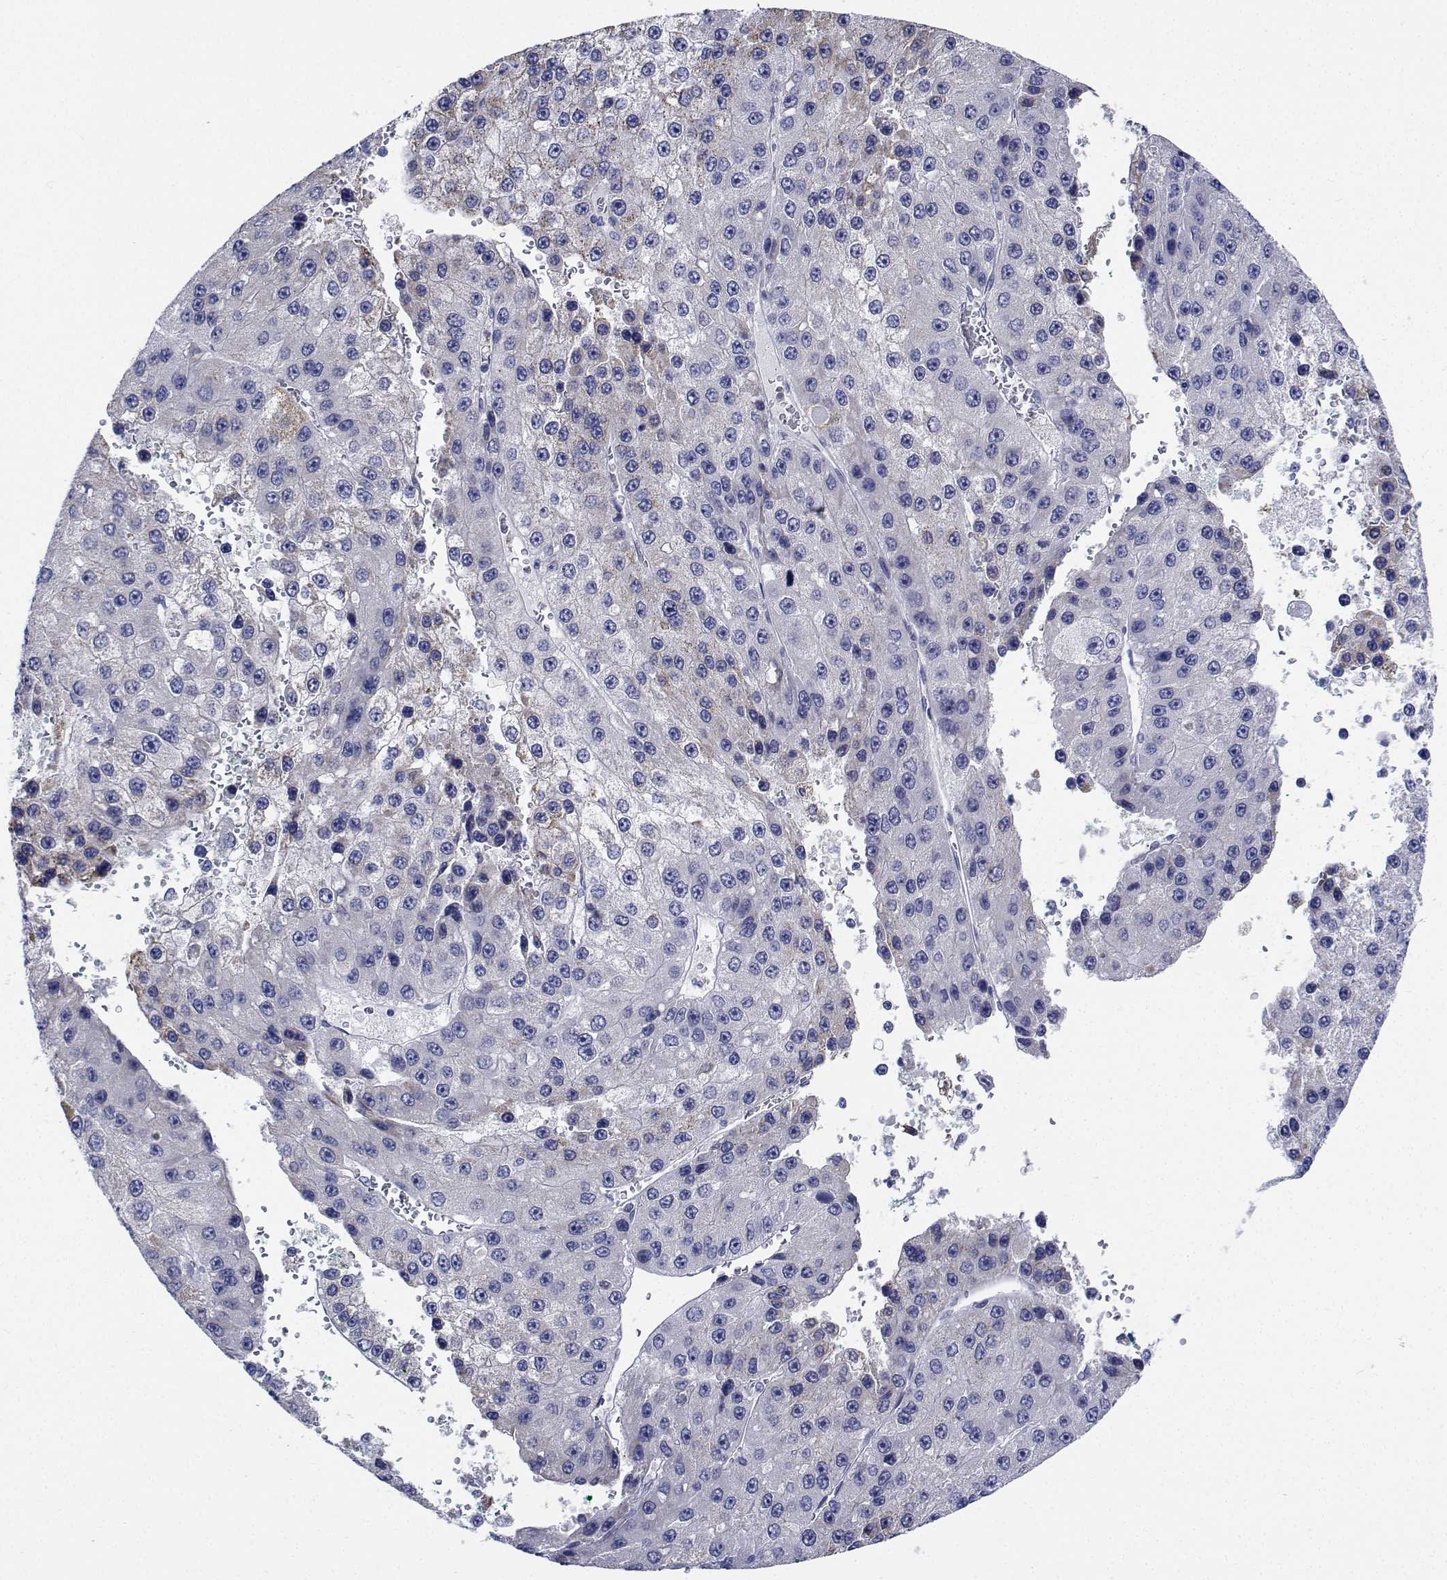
{"staining": {"intensity": "negative", "quantity": "none", "location": "none"}, "tissue": "liver cancer", "cell_type": "Tumor cells", "image_type": "cancer", "snomed": [{"axis": "morphology", "description": "Carcinoma, Hepatocellular, NOS"}, {"axis": "topography", "description": "Liver"}], "caption": "A photomicrograph of human liver cancer is negative for staining in tumor cells.", "gene": "CDHR3", "patient": {"sex": "female", "age": 73}}